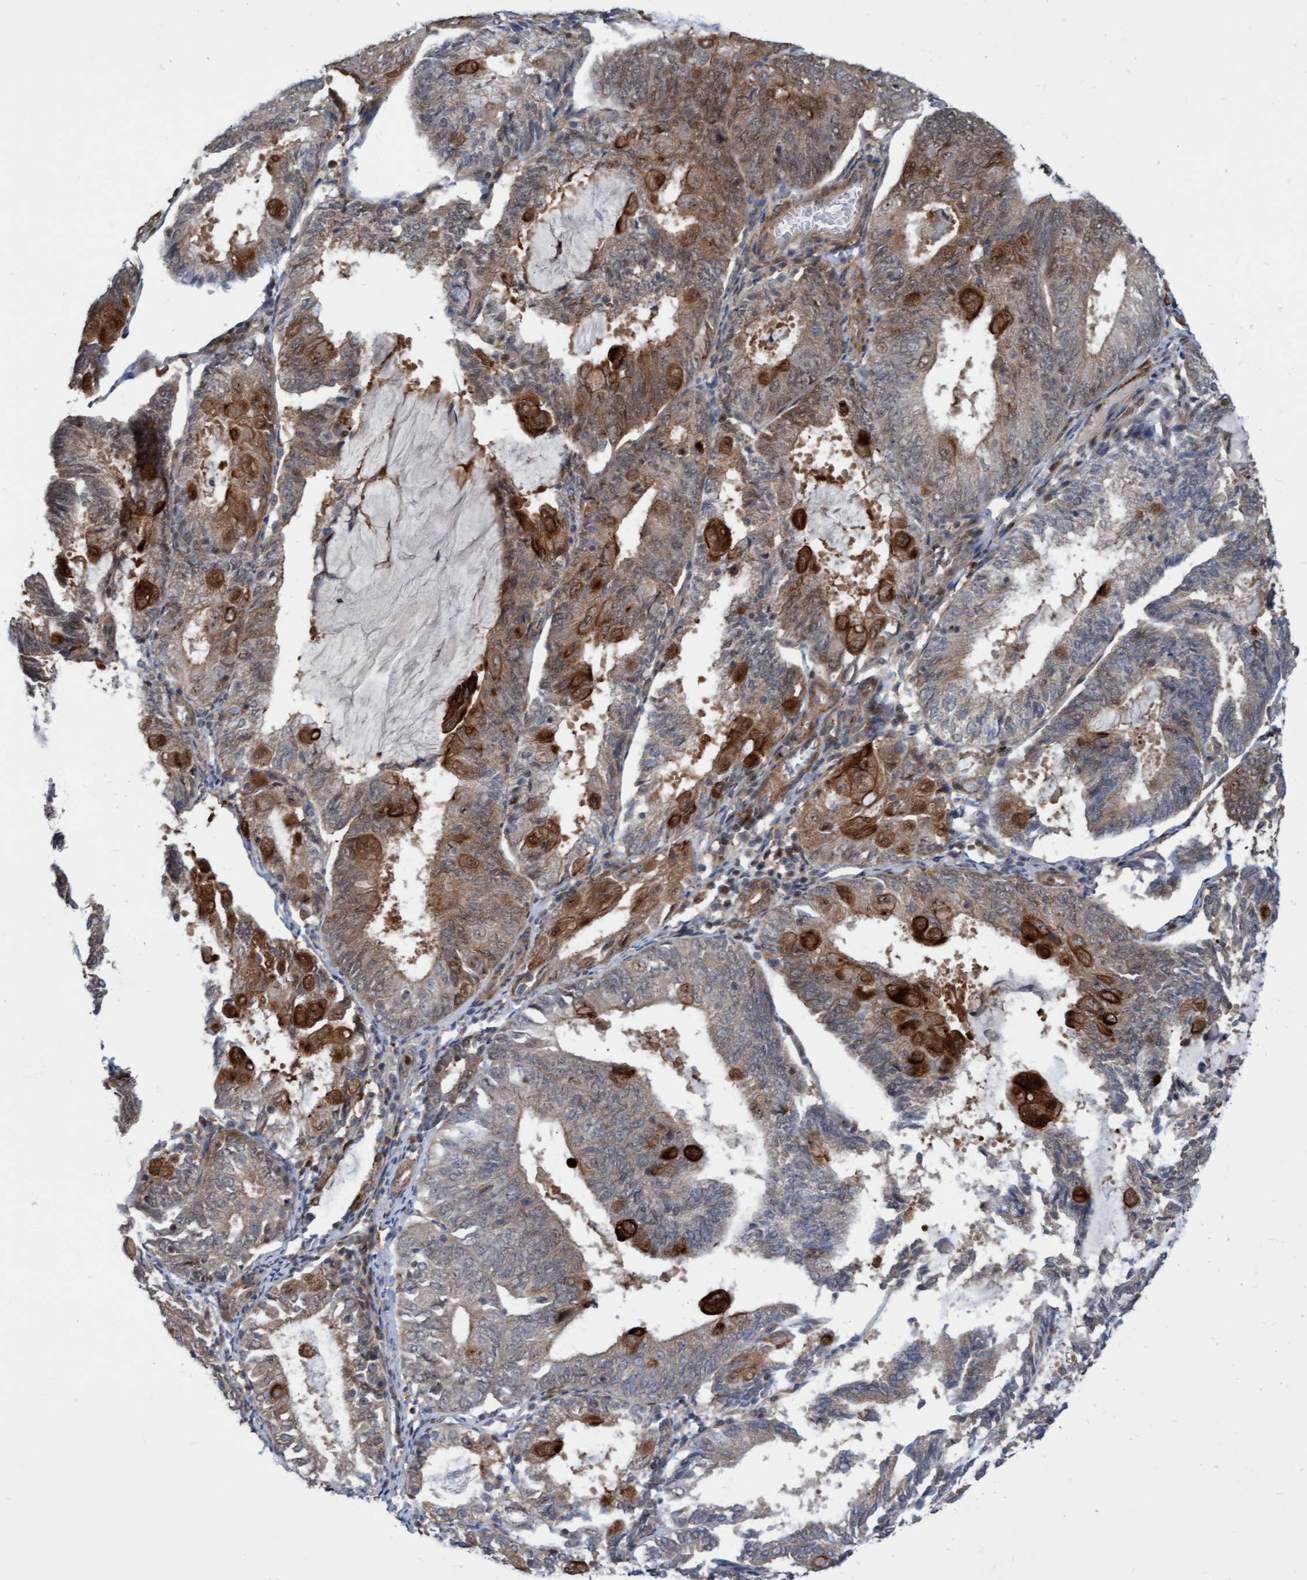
{"staining": {"intensity": "moderate", "quantity": "25%-75%", "location": "cytoplasmic/membranous"}, "tissue": "endometrial cancer", "cell_type": "Tumor cells", "image_type": "cancer", "snomed": [{"axis": "morphology", "description": "Adenocarcinoma, NOS"}, {"axis": "topography", "description": "Endometrium"}], "caption": "A micrograph of human endometrial cancer stained for a protein reveals moderate cytoplasmic/membranous brown staining in tumor cells.", "gene": "RAP1GAP2", "patient": {"sex": "female", "age": 81}}